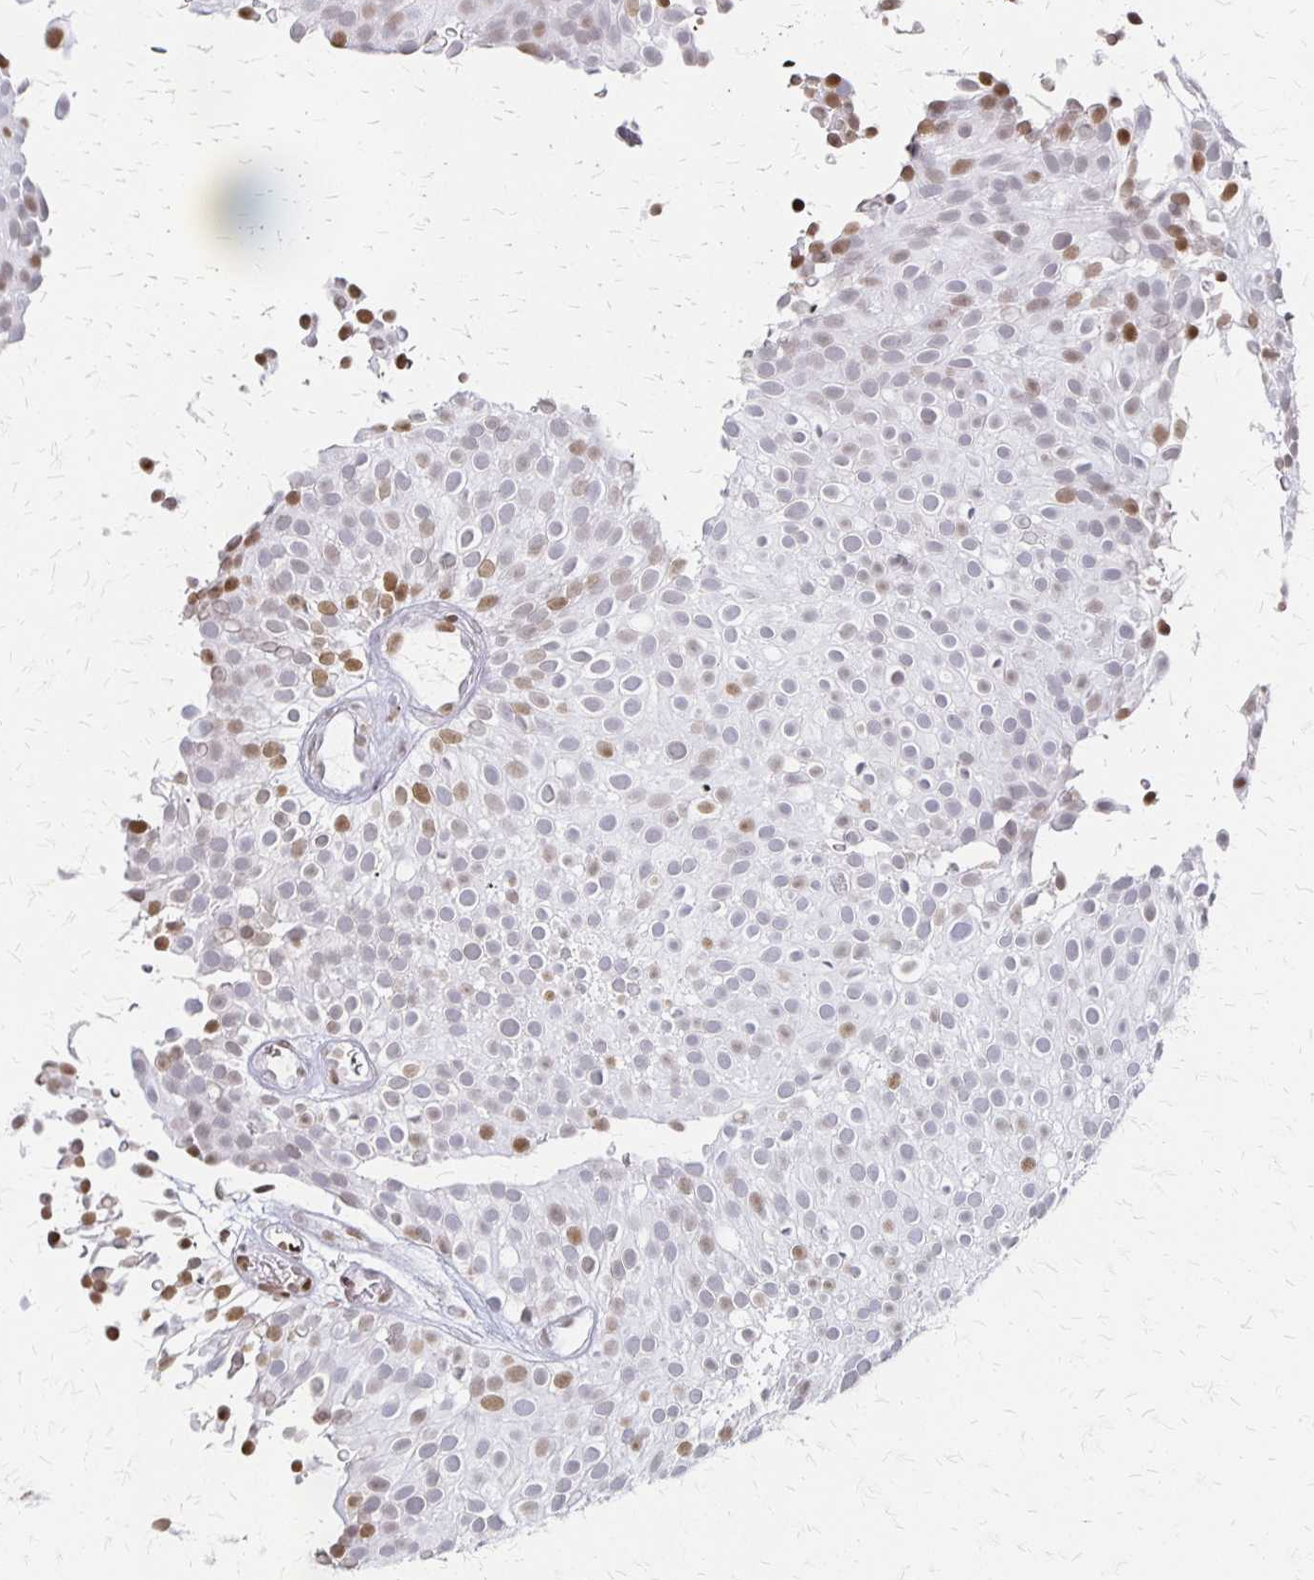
{"staining": {"intensity": "moderate", "quantity": "<25%", "location": "nuclear"}, "tissue": "urothelial cancer", "cell_type": "Tumor cells", "image_type": "cancer", "snomed": [{"axis": "morphology", "description": "Urothelial carcinoma, Low grade"}, {"axis": "topography", "description": "Urinary bladder"}], "caption": "Brown immunohistochemical staining in urothelial carcinoma (low-grade) shows moderate nuclear positivity in about <25% of tumor cells.", "gene": "ZNF280C", "patient": {"sex": "male", "age": 78}}